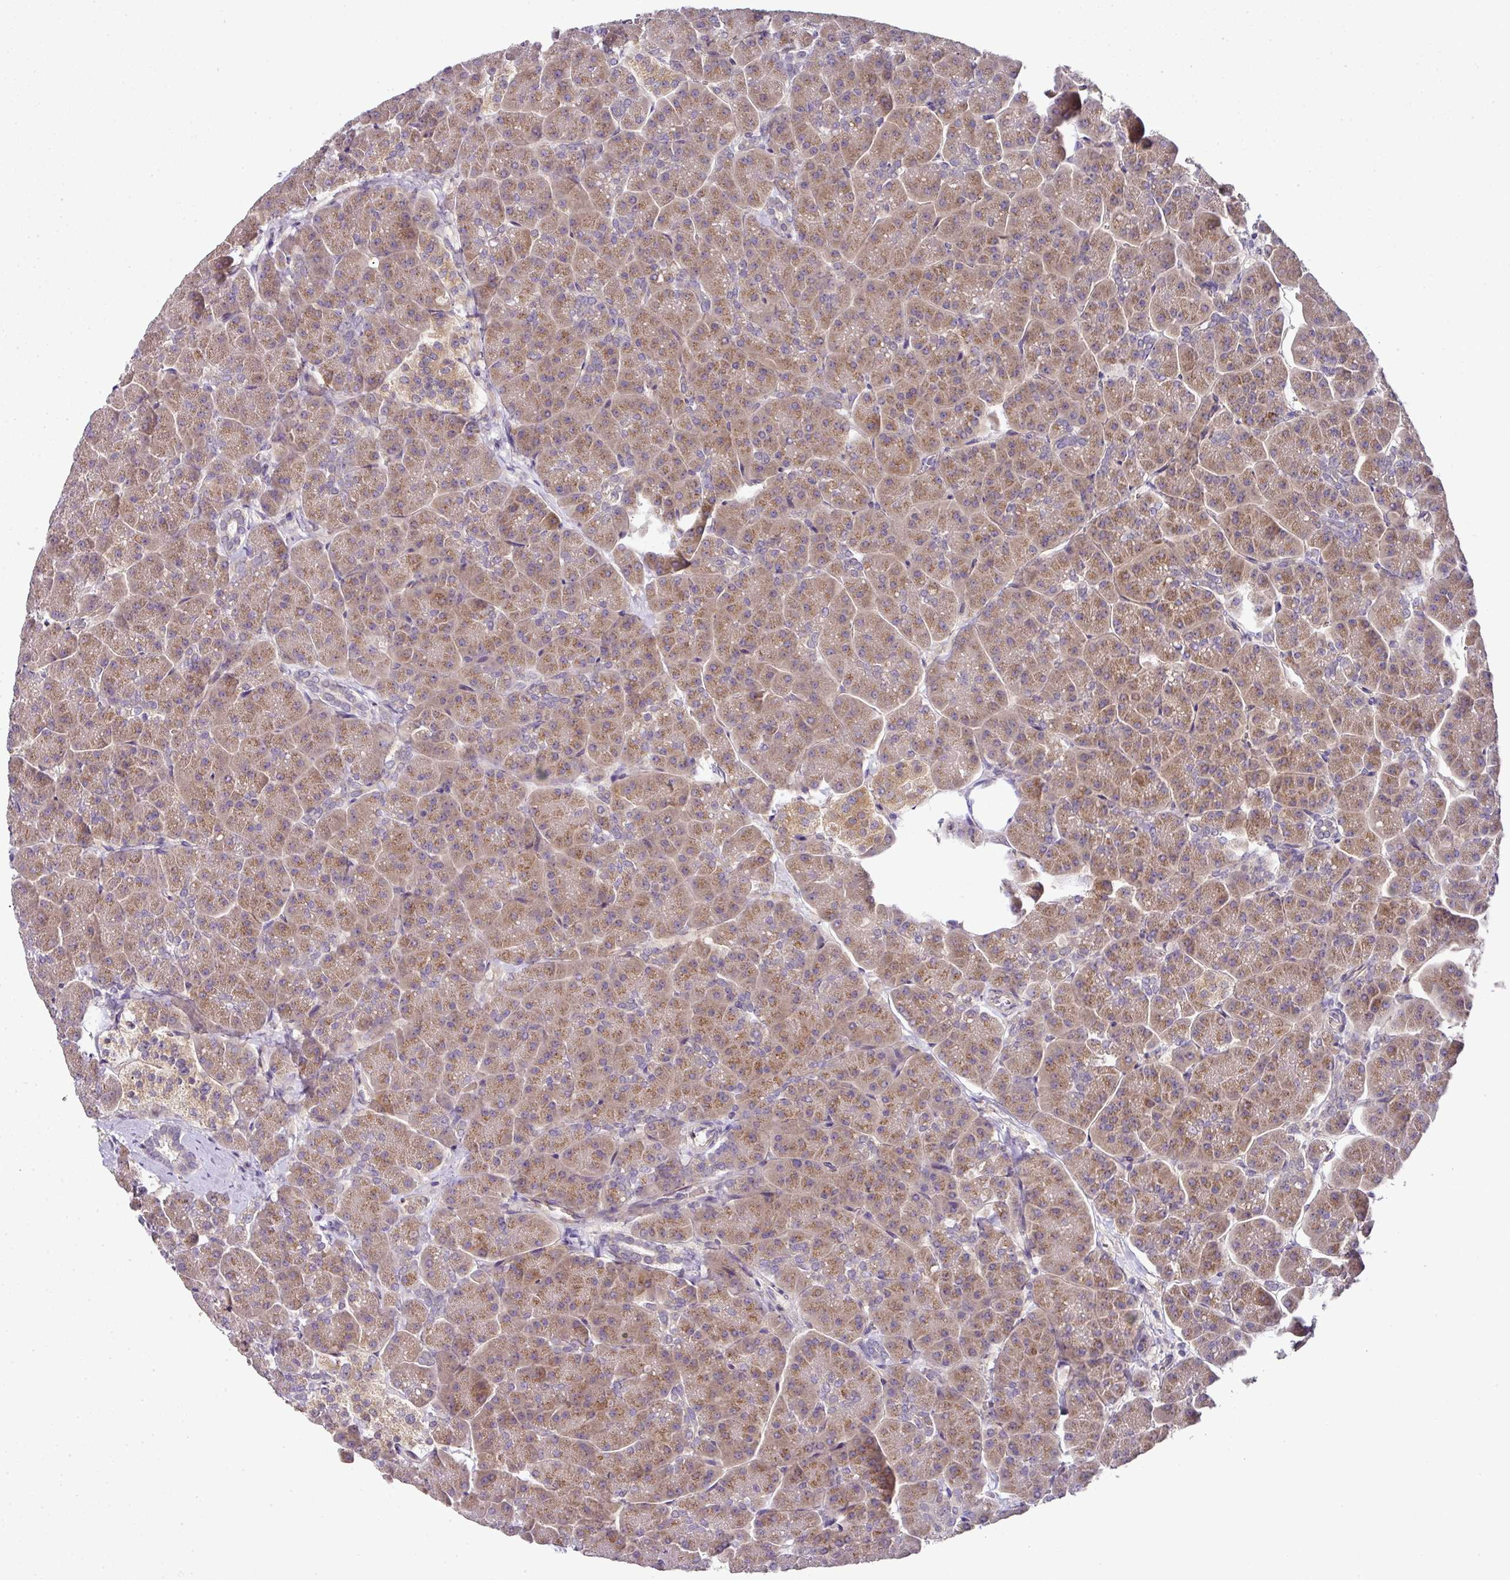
{"staining": {"intensity": "moderate", "quantity": ">75%", "location": "cytoplasmic/membranous"}, "tissue": "pancreas", "cell_type": "Exocrine glandular cells", "image_type": "normal", "snomed": [{"axis": "morphology", "description": "Normal tissue, NOS"}, {"axis": "topography", "description": "Pancreas"}, {"axis": "topography", "description": "Peripheral nerve tissue"}], "caption": "Immunohistochemical staining of unremarkable pancreas exhibits moderate cytoplasmic/membranous protein staining in about >75% of exocrine glandular cells. (Stains: DAB (3,3'-diaminobenzidine) in brown, nuclei in blue, Microscopy: brightfield microscopy at high magnification).", "gene": "SKIC2", "patient": {"sex": "male", "age": 54}}